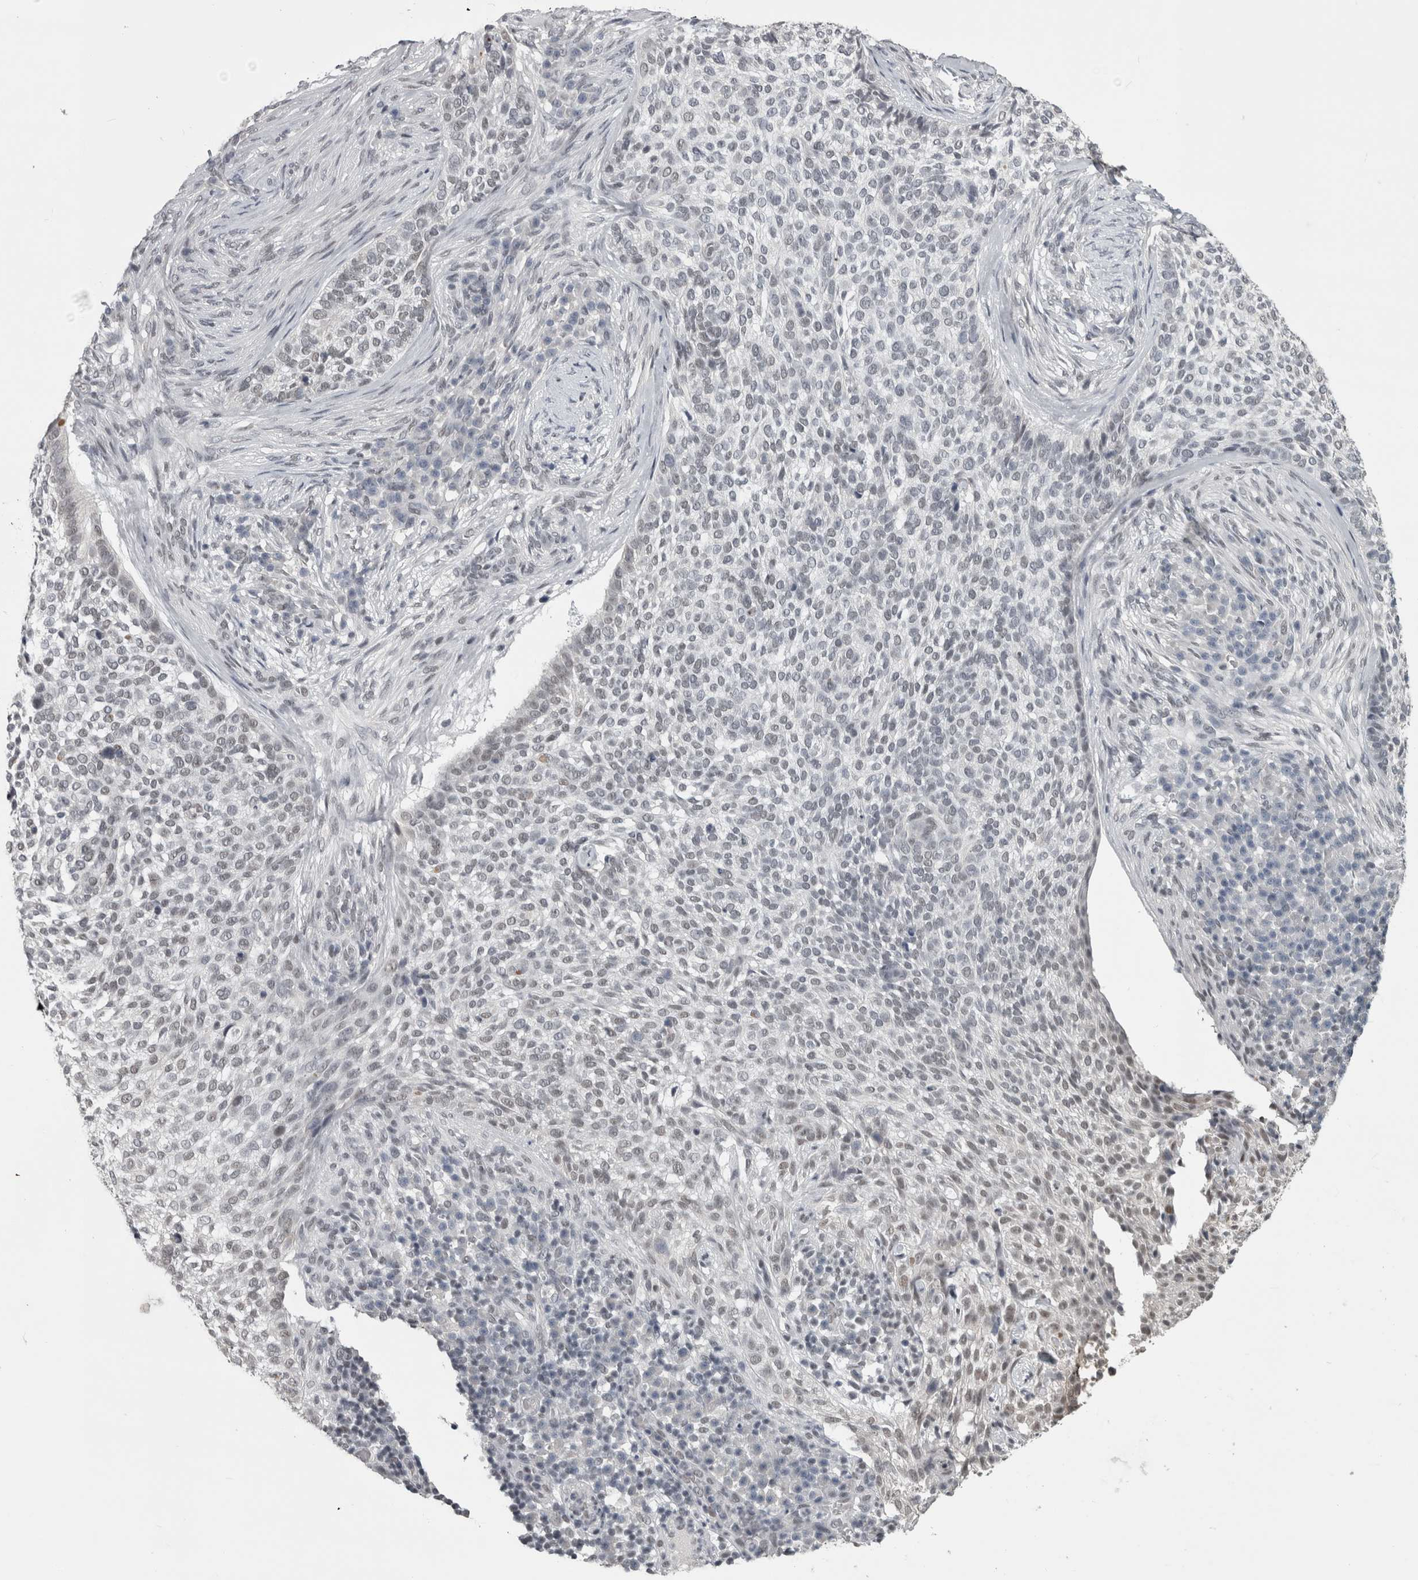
{"staining": {"intensity": "weak", "quantity": "<25%", "location": "nuclear"}, "tissue": "skin cancer", "cell_type": "Tumor cells", "image_type": "cancer", "snomed": [{"axis": "morphology", "description": "Basal cell carcinoma"}, {"axis": "topography", "description": "Skin"}], "caption": "Immunohistochemical staining of human skin cancer displays no significant positivity in tumor cells. Brightfield microscopy of immunohistochemistry stained with DAB (brown) and hematoxylin (blue), captured at high magnification.", "gene": "ARID4B", "patient": {"sex": "female", "age": 64}}